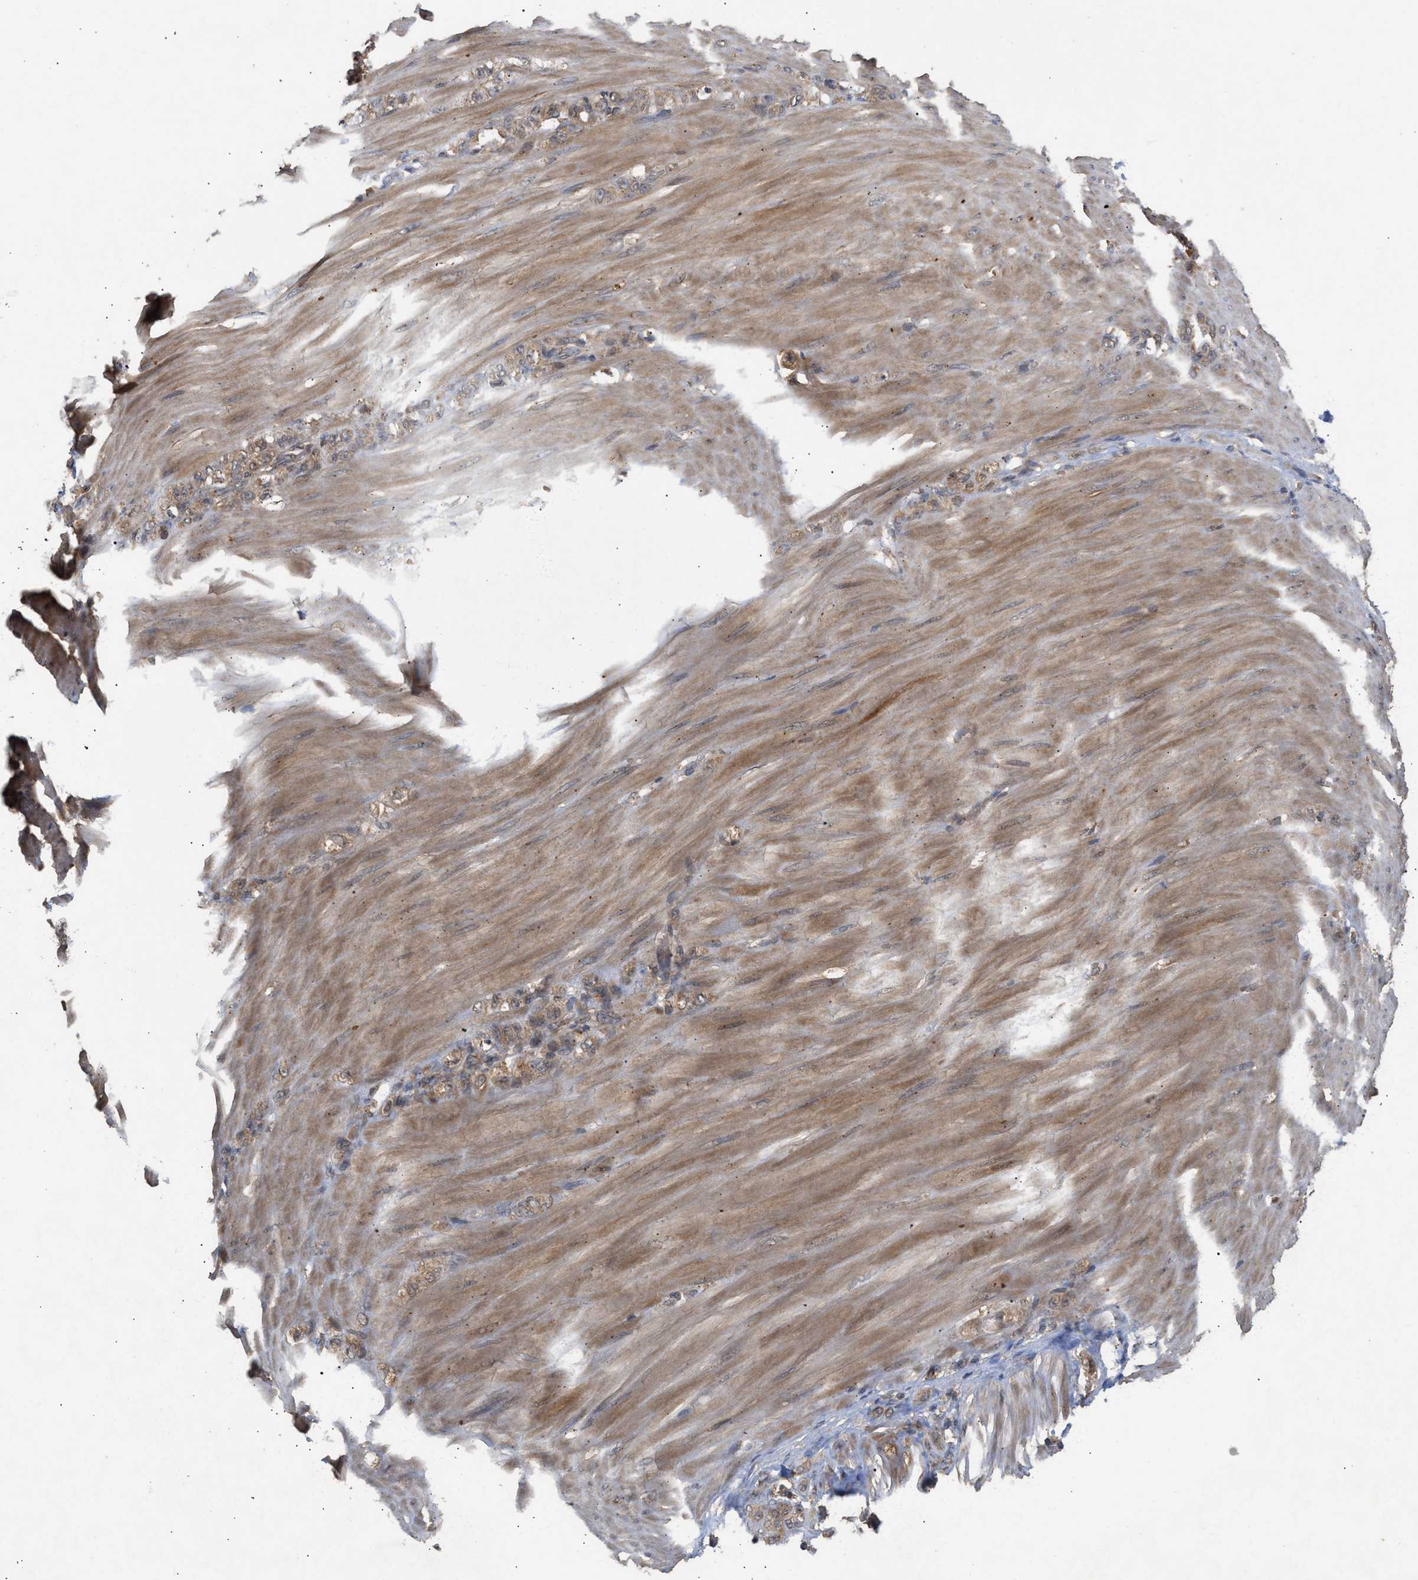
{"staining": {"intensity": "weak", "quantity": ">75%", "location": "cytoplasmic/membranous"}, "tissue": "stomach cancer", "cell_type": "Tumor cells", "image_type": "cancer", "snomed": [{"axis": "morphology", "description": "Normal tissue, NOS"}, {"axis": "morphology", "description": "Adenocarcinoma, NOS"}, {"axis": "topography", "description": "Stomach"}], "caption": "Stomach cancer stained with a protein marker displays weak staining in tumor cells.", "gene": "FITM1", "patient": {"sex": "male", "age": 82}}